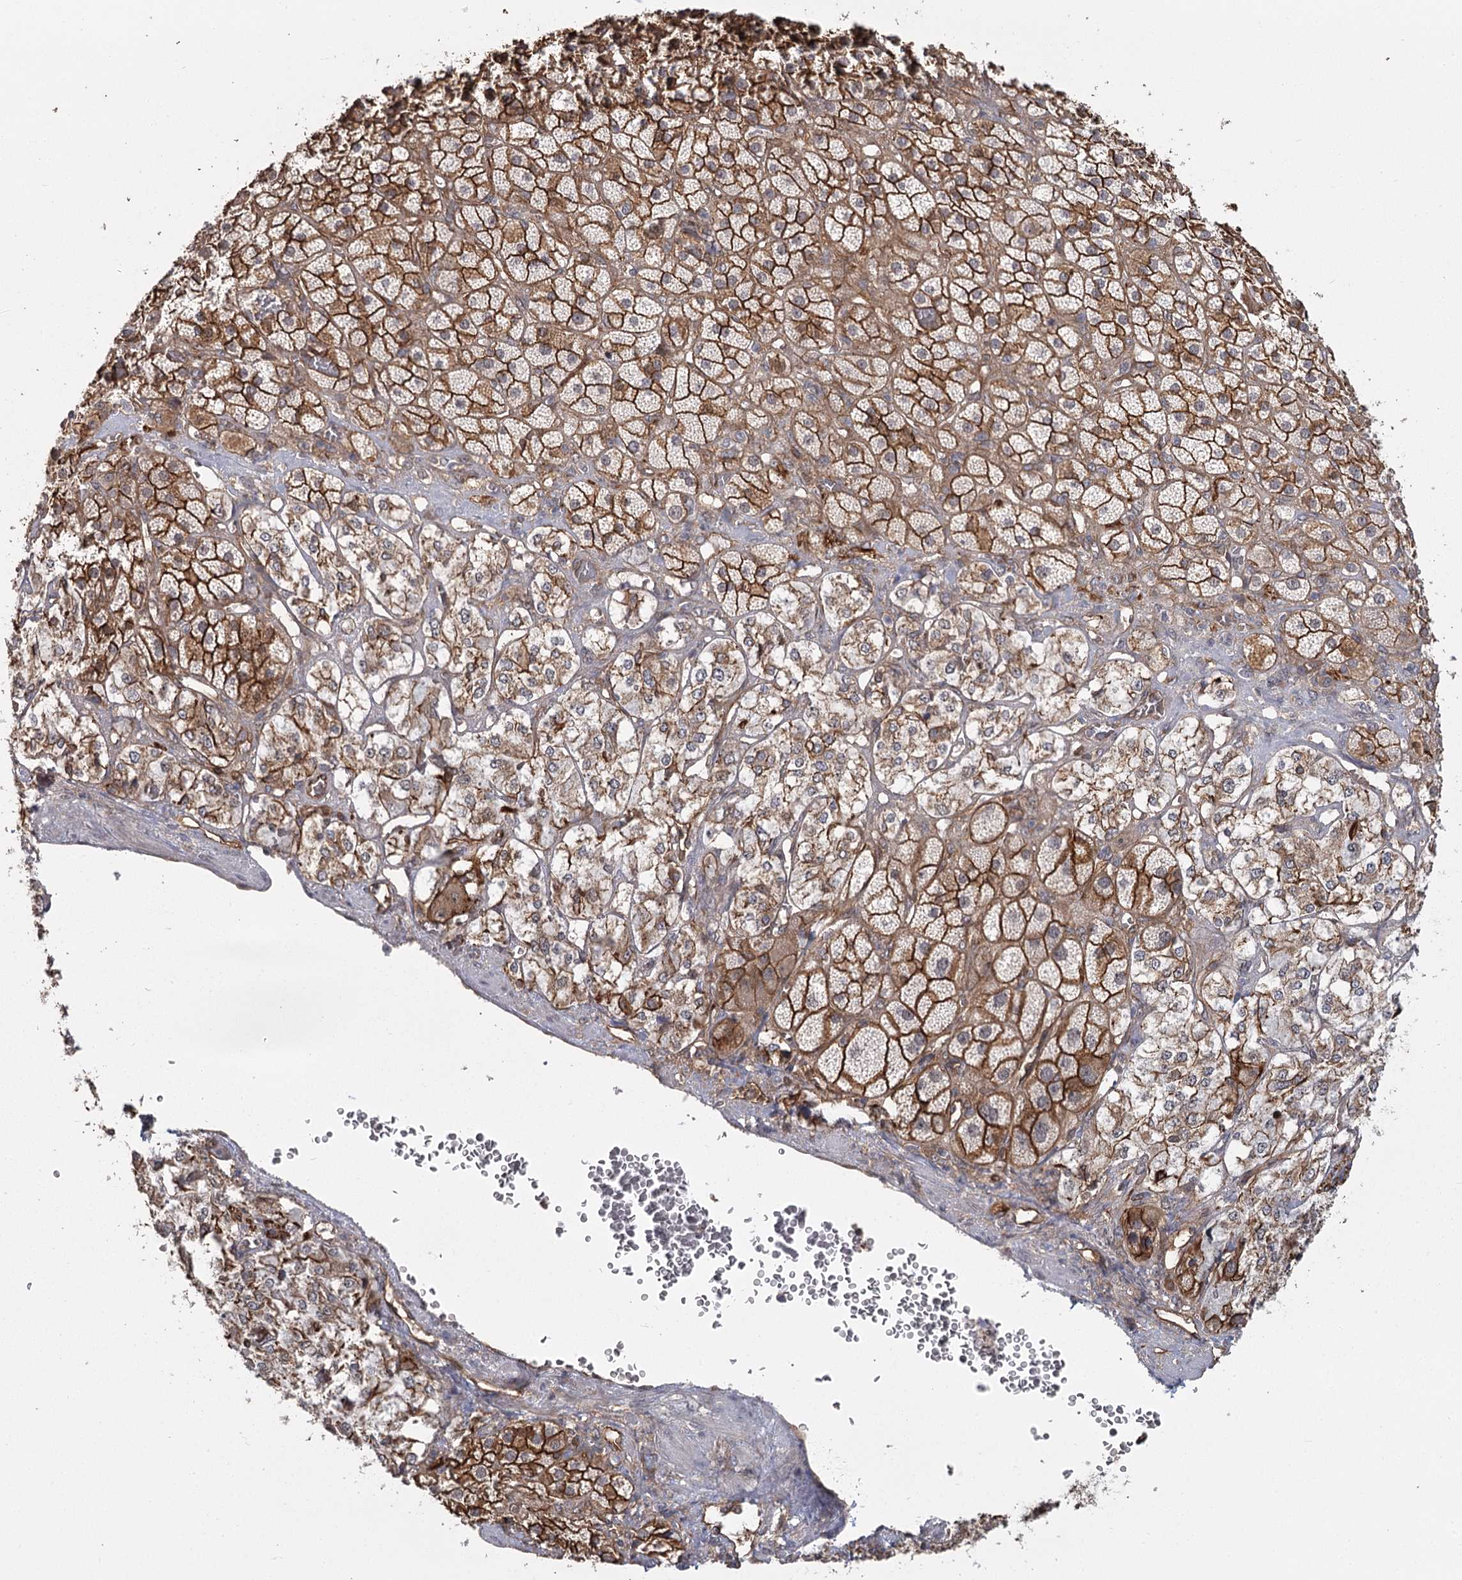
{"staining": {"intensity": "strong", "quantity": ">75%", "location": "cytoplasmic/membranous"}, "tissue": "adrenal gland", "cell_type": "Glandular cells", "image_type": "normal", "snomed": [{"axis": "morphology", "description": "Normal tissue, NOS"}, {"axis": "topography", "description": "Adrenal gland"}], "caption": "This micrograph exhibits immunohistochemistry (IHC) staining of benign adrenal gland, with high strong cytoplasmic/membranous staining in approximately >75% of glandular cells.", "gene": "RPP14", "patient": {"sex": "male", "age": 57}}